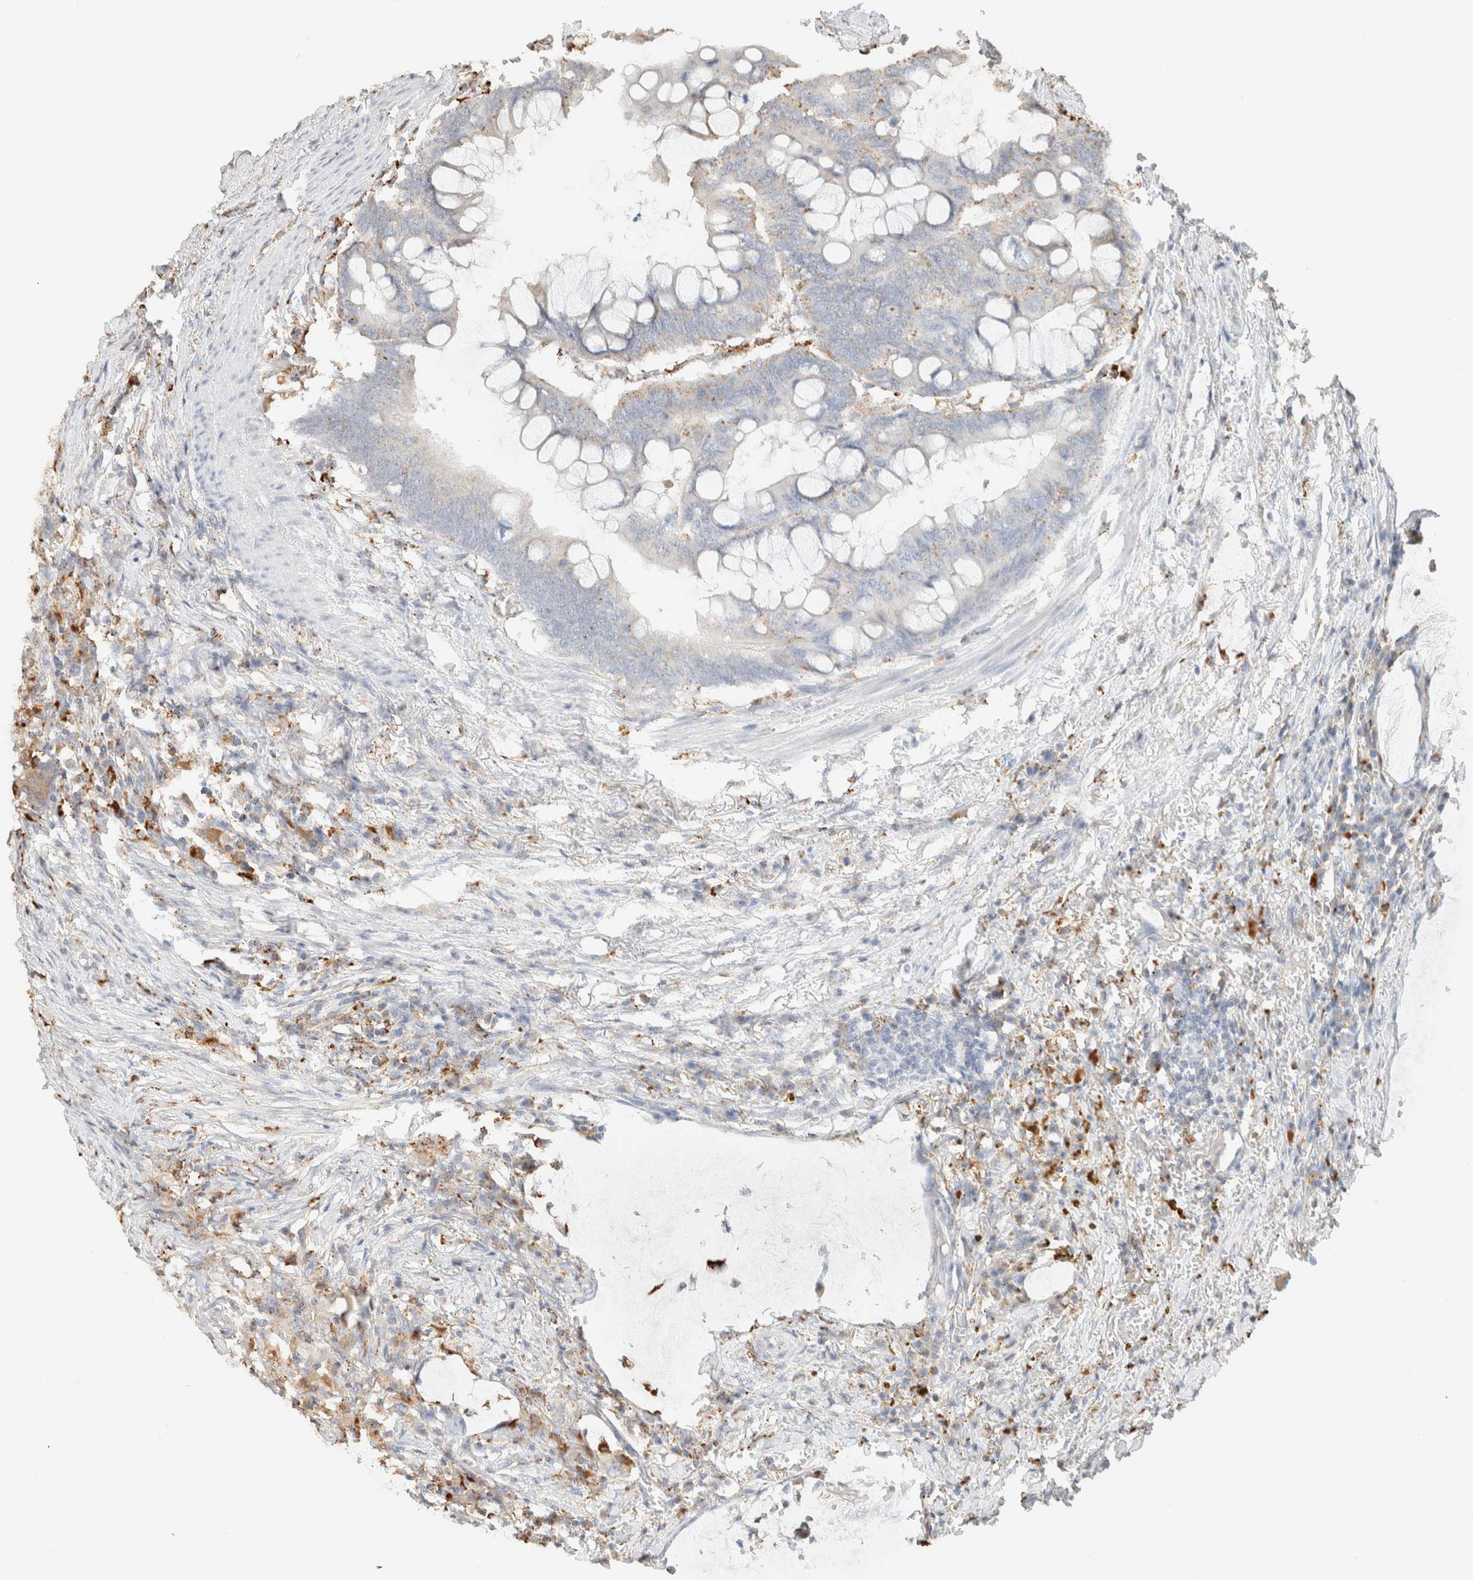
{"staining": {"intensity": "negative", "quantity": "none", "location": "none"}, "tissue": "colorectal cancer", "cell_type": "Tumor cells", "image_type": "cancer", "snomed": [{"axis": "morphology", "description": "Normal tissue, NOS"}, {"axis": "morphology", "description": "Adenocarcinoma, NOS"}, {"axis": "topography", "description": "Rectum"}, {"axis": "topography", "description": "Peripheral nerve tissue"}], "caption": "A high-resolution image shows immunohistochemistry (IHC) staining of colorectal adenocarcinoma, which displays no significant expression in tumor cells.", "gene": "CTSC", "patient": {"sex": "male", "age": 92}}